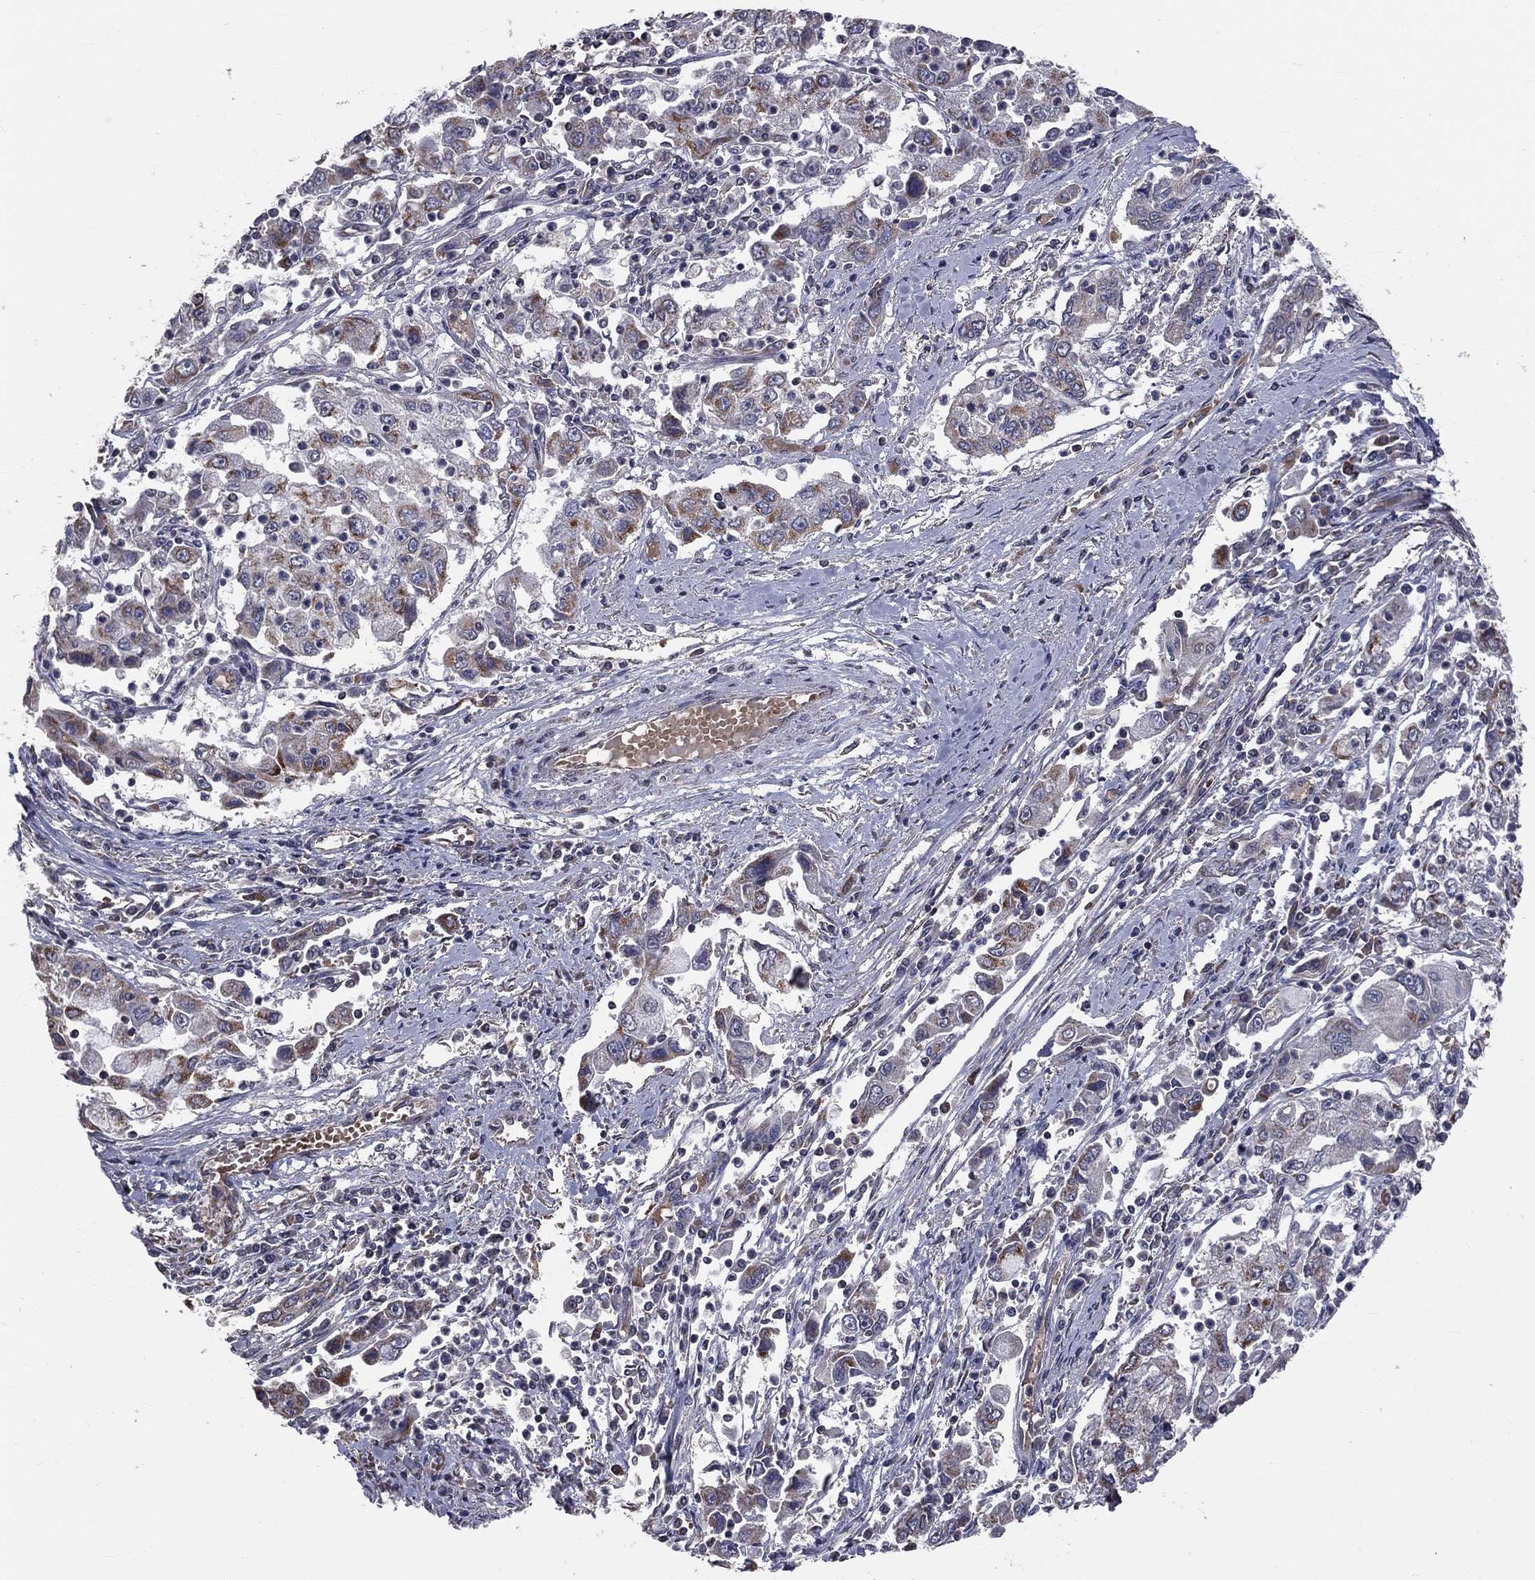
{"staining": {"intensity": "moderate", "quantity": "<25%", "location": "cytoplasmic/membranous"}, "tissue": "cervical cancer", "cell_type": "Tumor cells", "image_type": "cancer", "snomed": [{"axis": "morphology", "description": "Squamous cell carcinoma, NOS"}, {"axis": "topography", "description": "Cervix"}], "caption": "This is an image of IHC staining of cervical cancer (squamous cell carcinoma), which shows moderate expression in the cytoplasmic/membranous of tumor cells.", "gene": "MRPL46", "patient": {"sex": "female", "age": 36}}